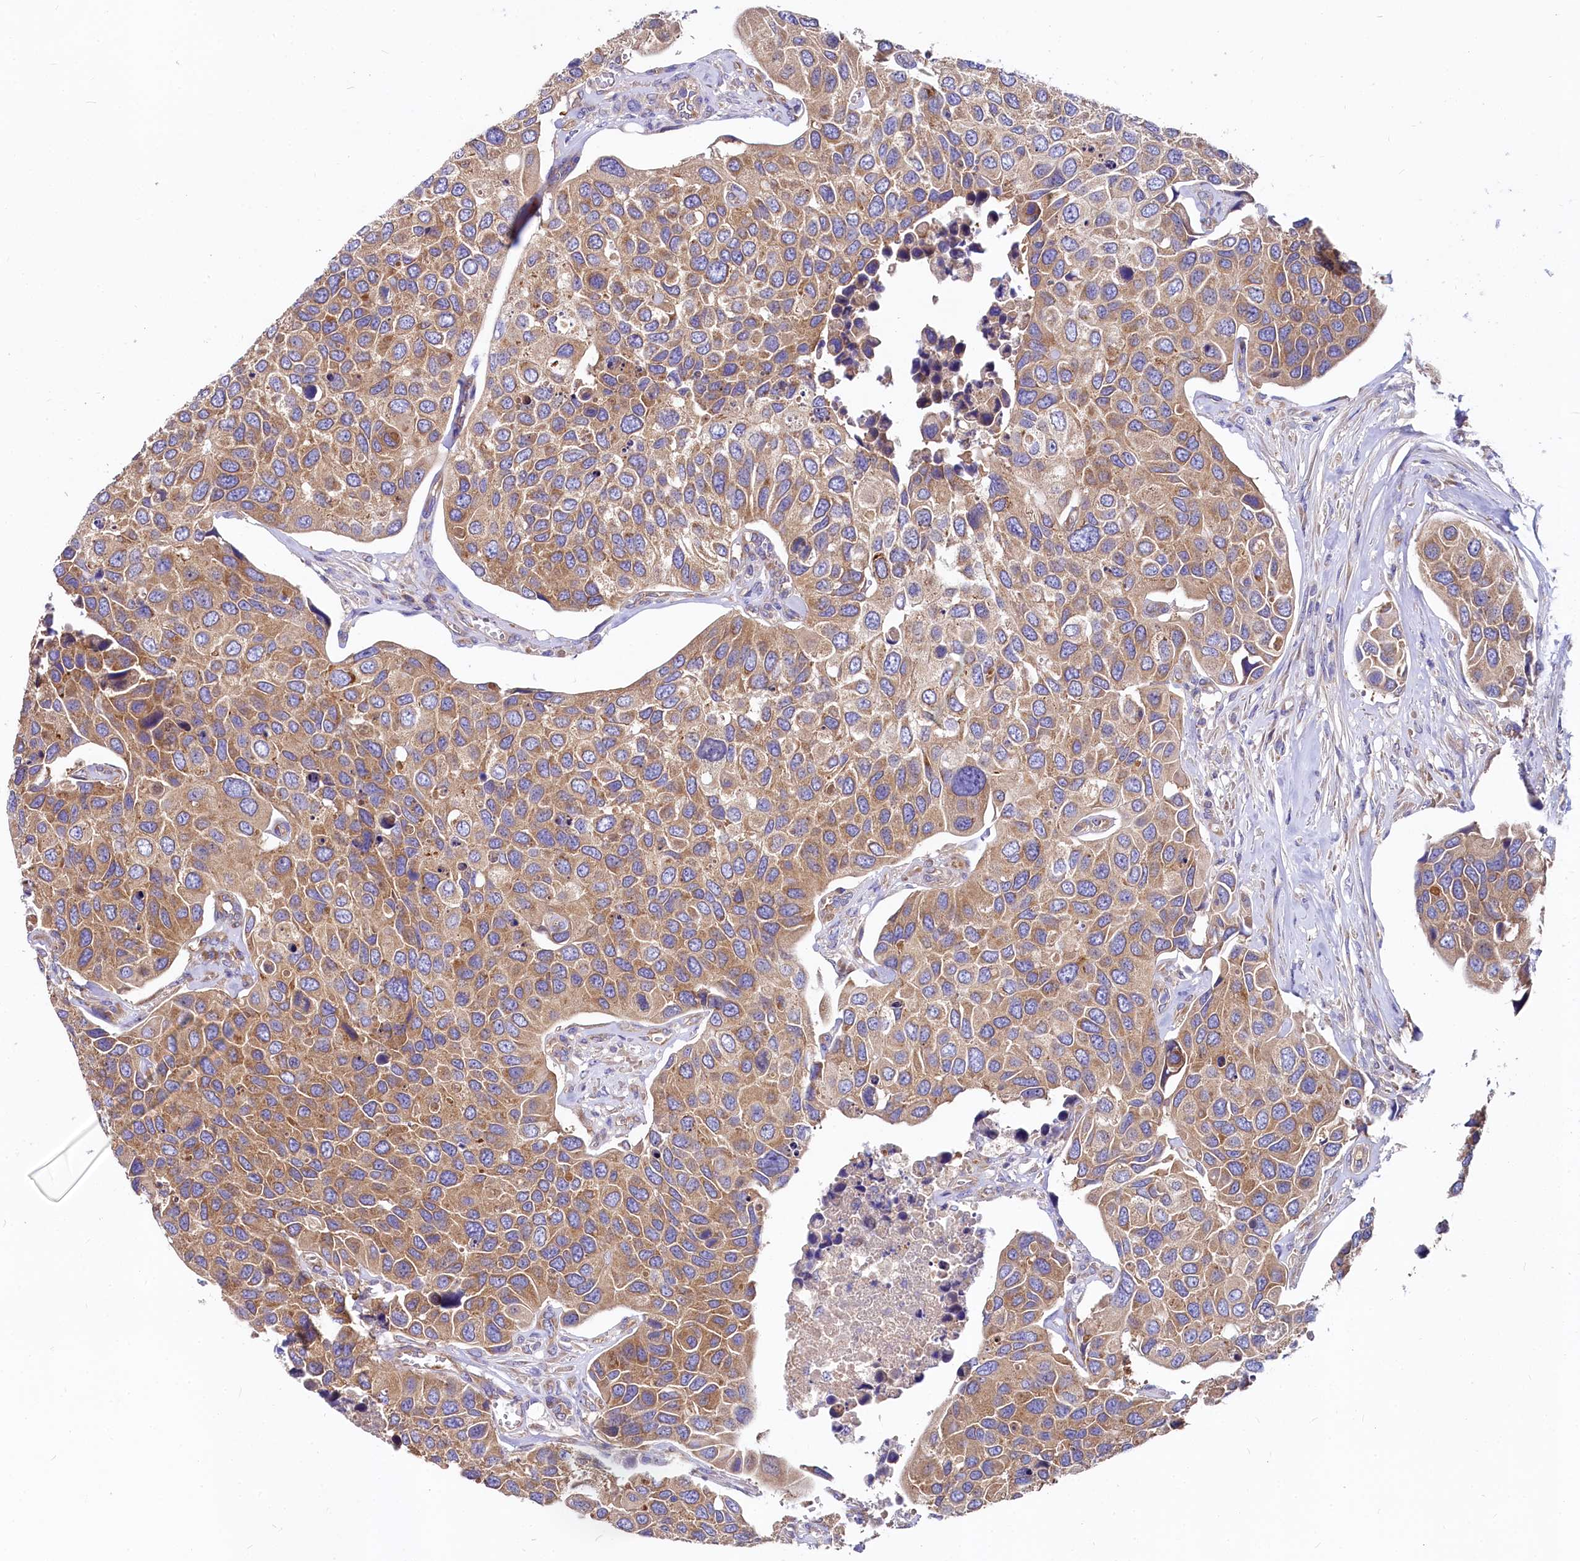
{"staining": {"intensity": "moderate", "quantity": ">75%", "location": "cytoplasmic/membranous"}, "tissue": "urothelial cancer", "cell_type": "Tumor cells", "image_type": "cancer", "snomed": [{"axis": "morphology", "description": "Urothelial carcinoma, High grade"}, {"axis": "topography", "description": "Urinary bladder"}], "caption": "A high-resolution micrograph shows immunohistochemistry staining of urothelial cancer, which shows moderate cytoplasmic/membranous staining in about >75% of tumor cells.", "gene": "QARS1", "patient": {"sex": "male", "age": 74}}